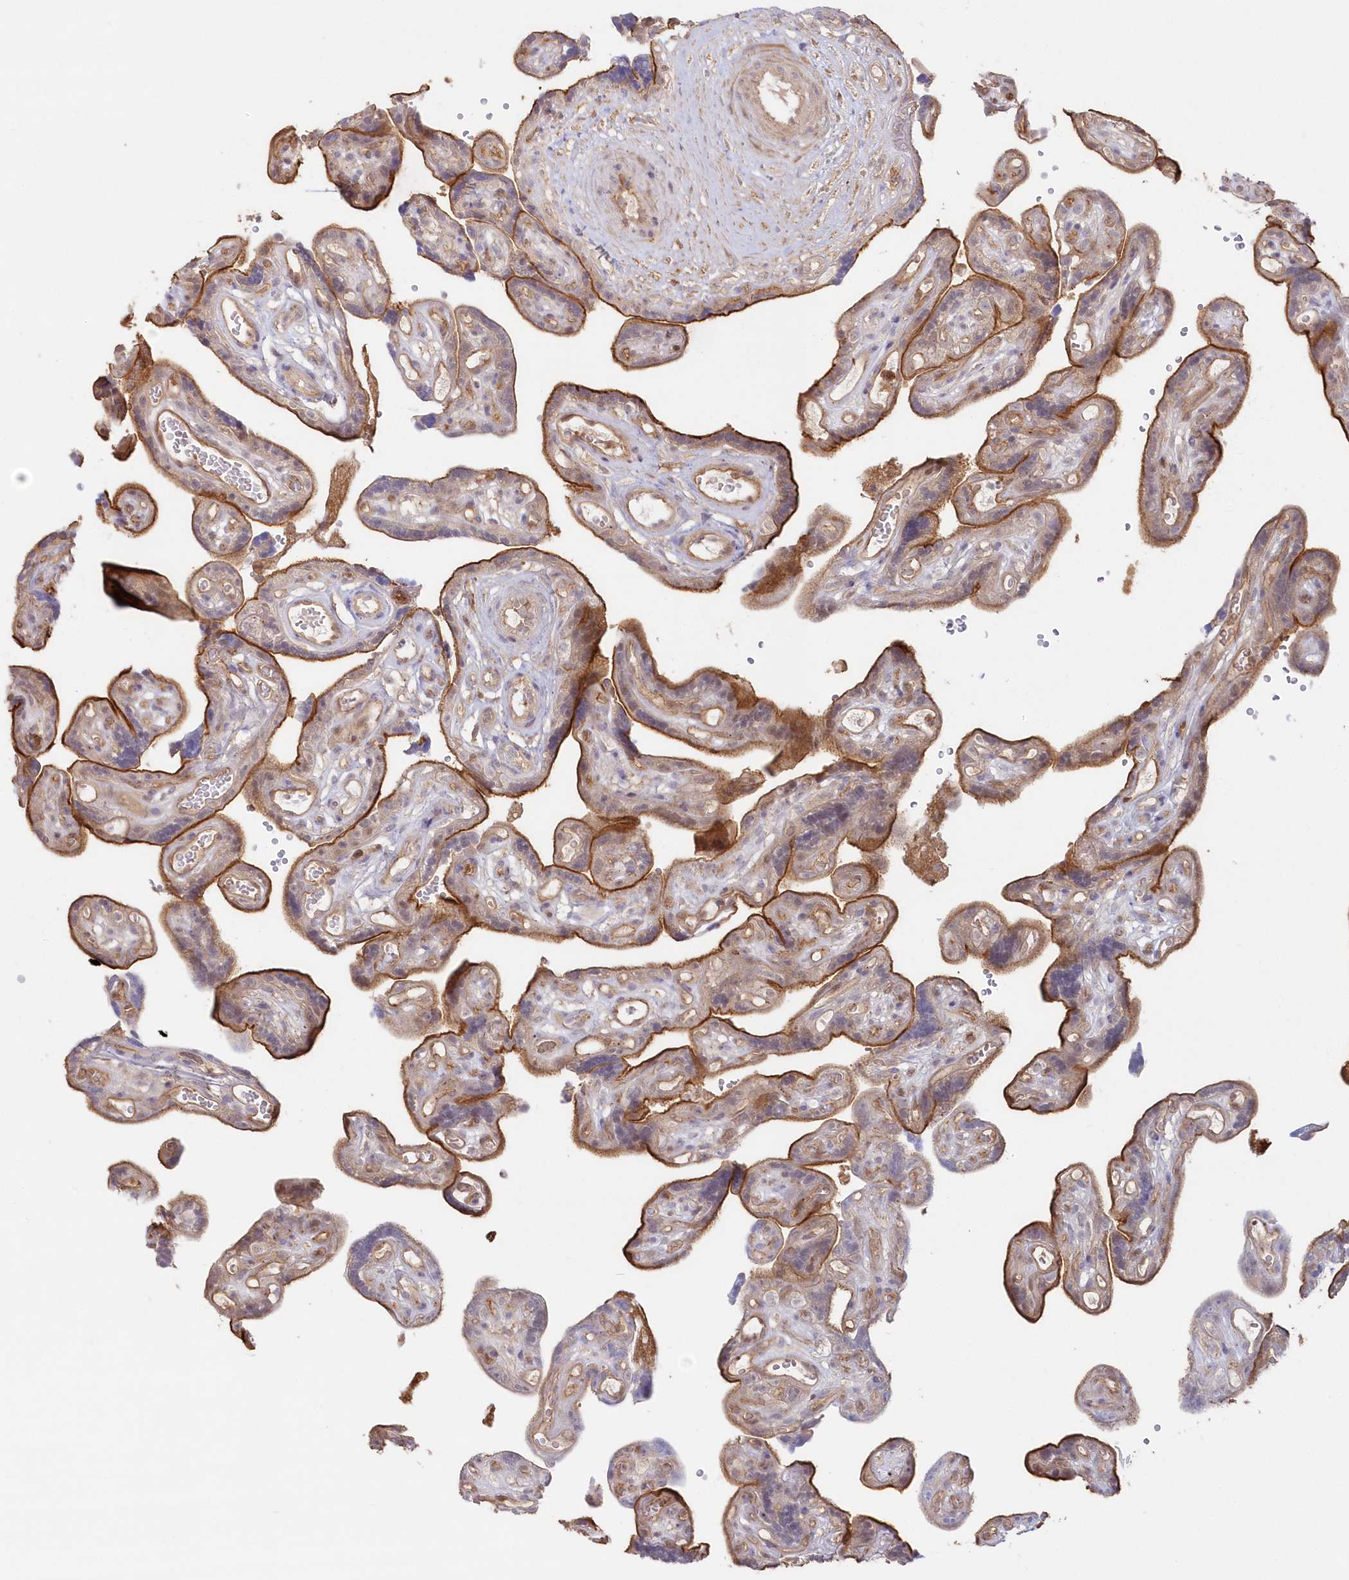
{"staining": {"intensity": "moderate", "quantity": ">75%", "location": "cytoplasmic/membranous"}, "tissue": "placenta", "cell_type": "Decidual cells", "image_type": "normal", "snomed": [{"axis": "morphology", "description": "Normal tissue, NOS"}, {"axis": "topography", "description": "Placenta"}], "caption": "Moderate cytoplasmic/membranous protein expression is identified in about >75% of decidual cells in placenta.", "gene": "GBE1", "patient": {"sex": "female", "age": 30}}